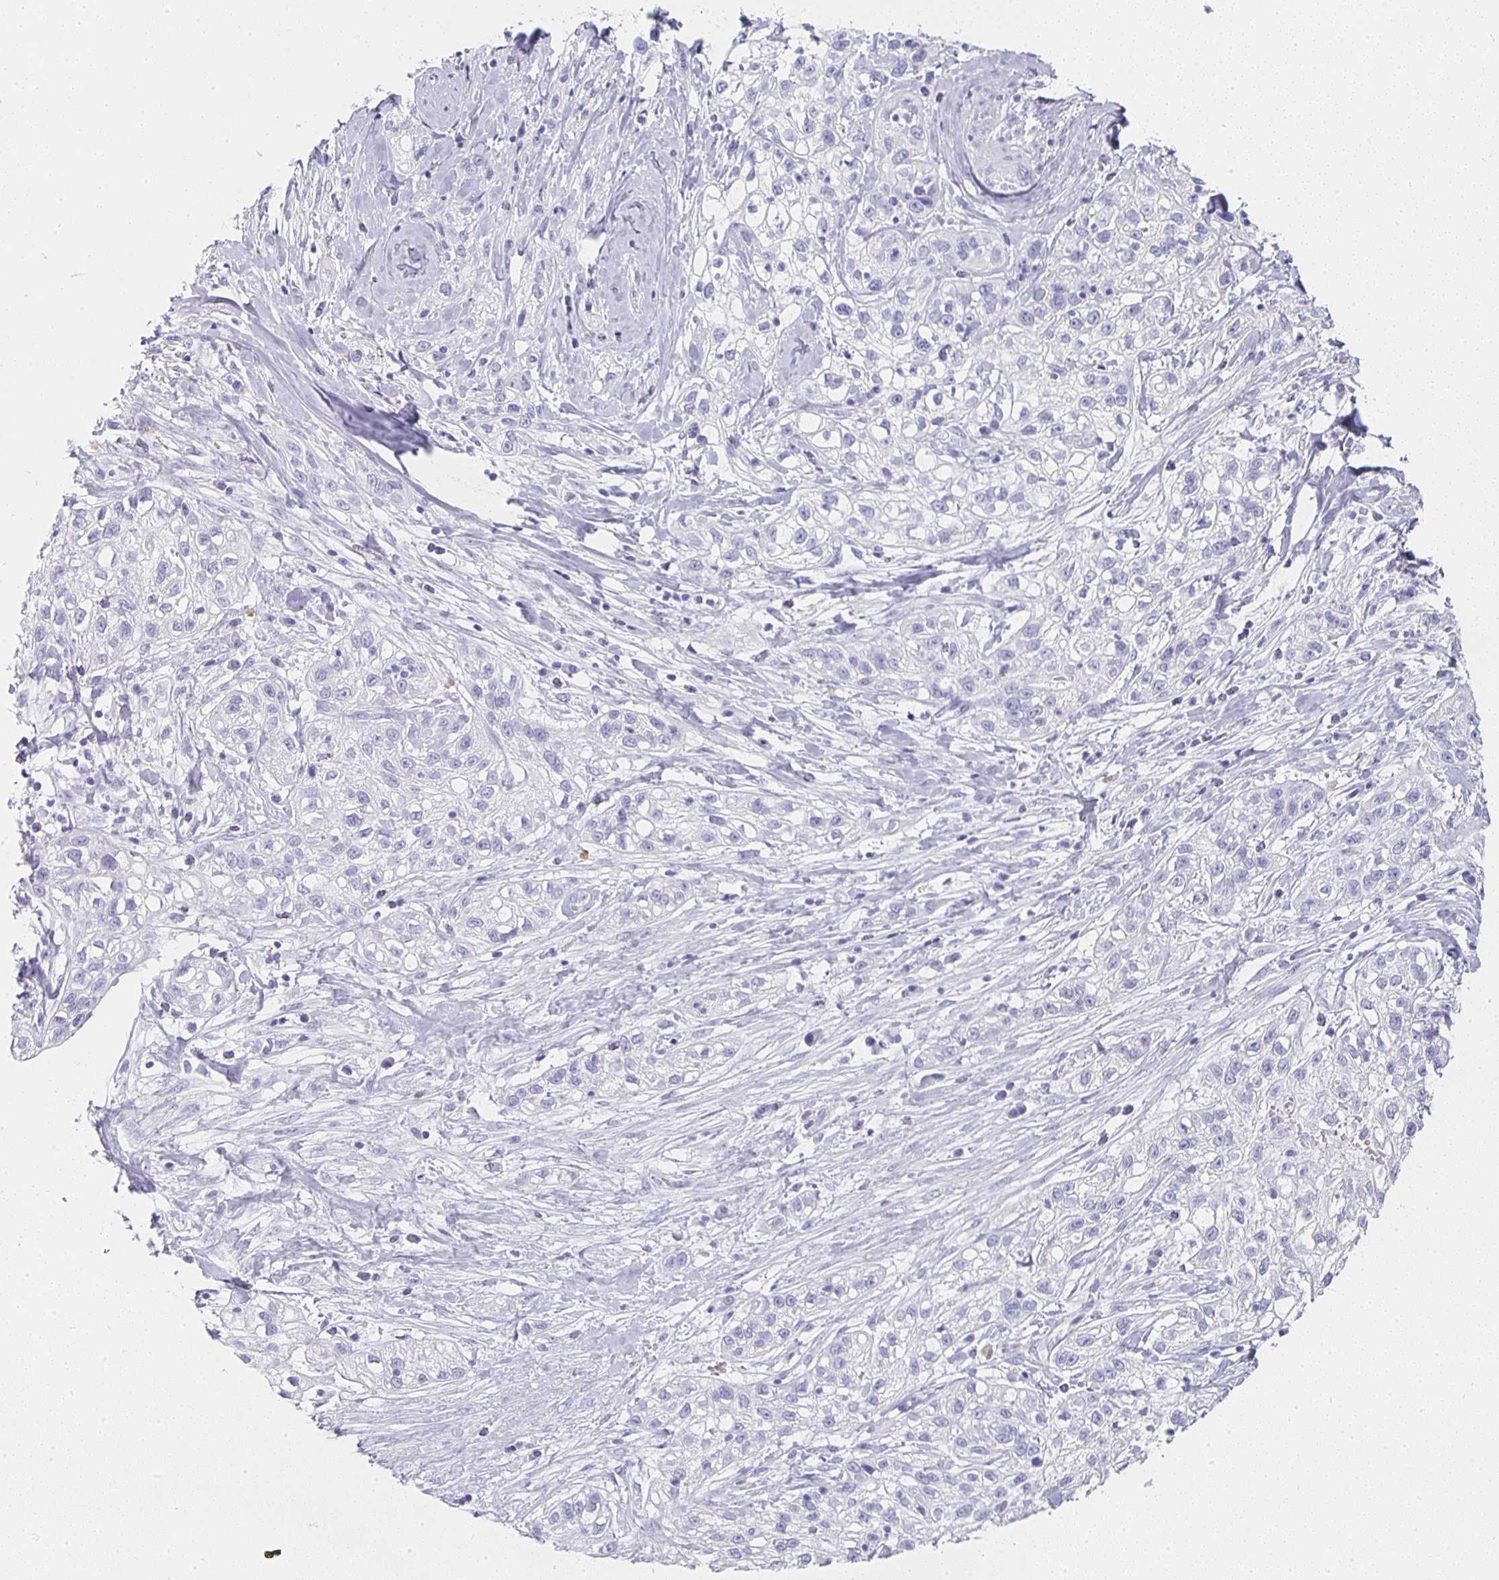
{"staining": {"intensity": "negative", "quantity": "none", "location": "none"}, "tissue": "skin cancer", "cell_type": "Tumor cells", "image_type": "cancer", "snomed": [{"axis": "morphology", "description": "Squamous cell carcinoma, NOS"}, {"axis": "topography", "description": "Skin"}], "caption": "A high-resolution image shows immunohistochemistry staining of squamous cell carcinoma (skin), which shows no significant staining in tumor cells.", "gene": "TPSD1", "patient": {"sex": "male", "age": 82}}